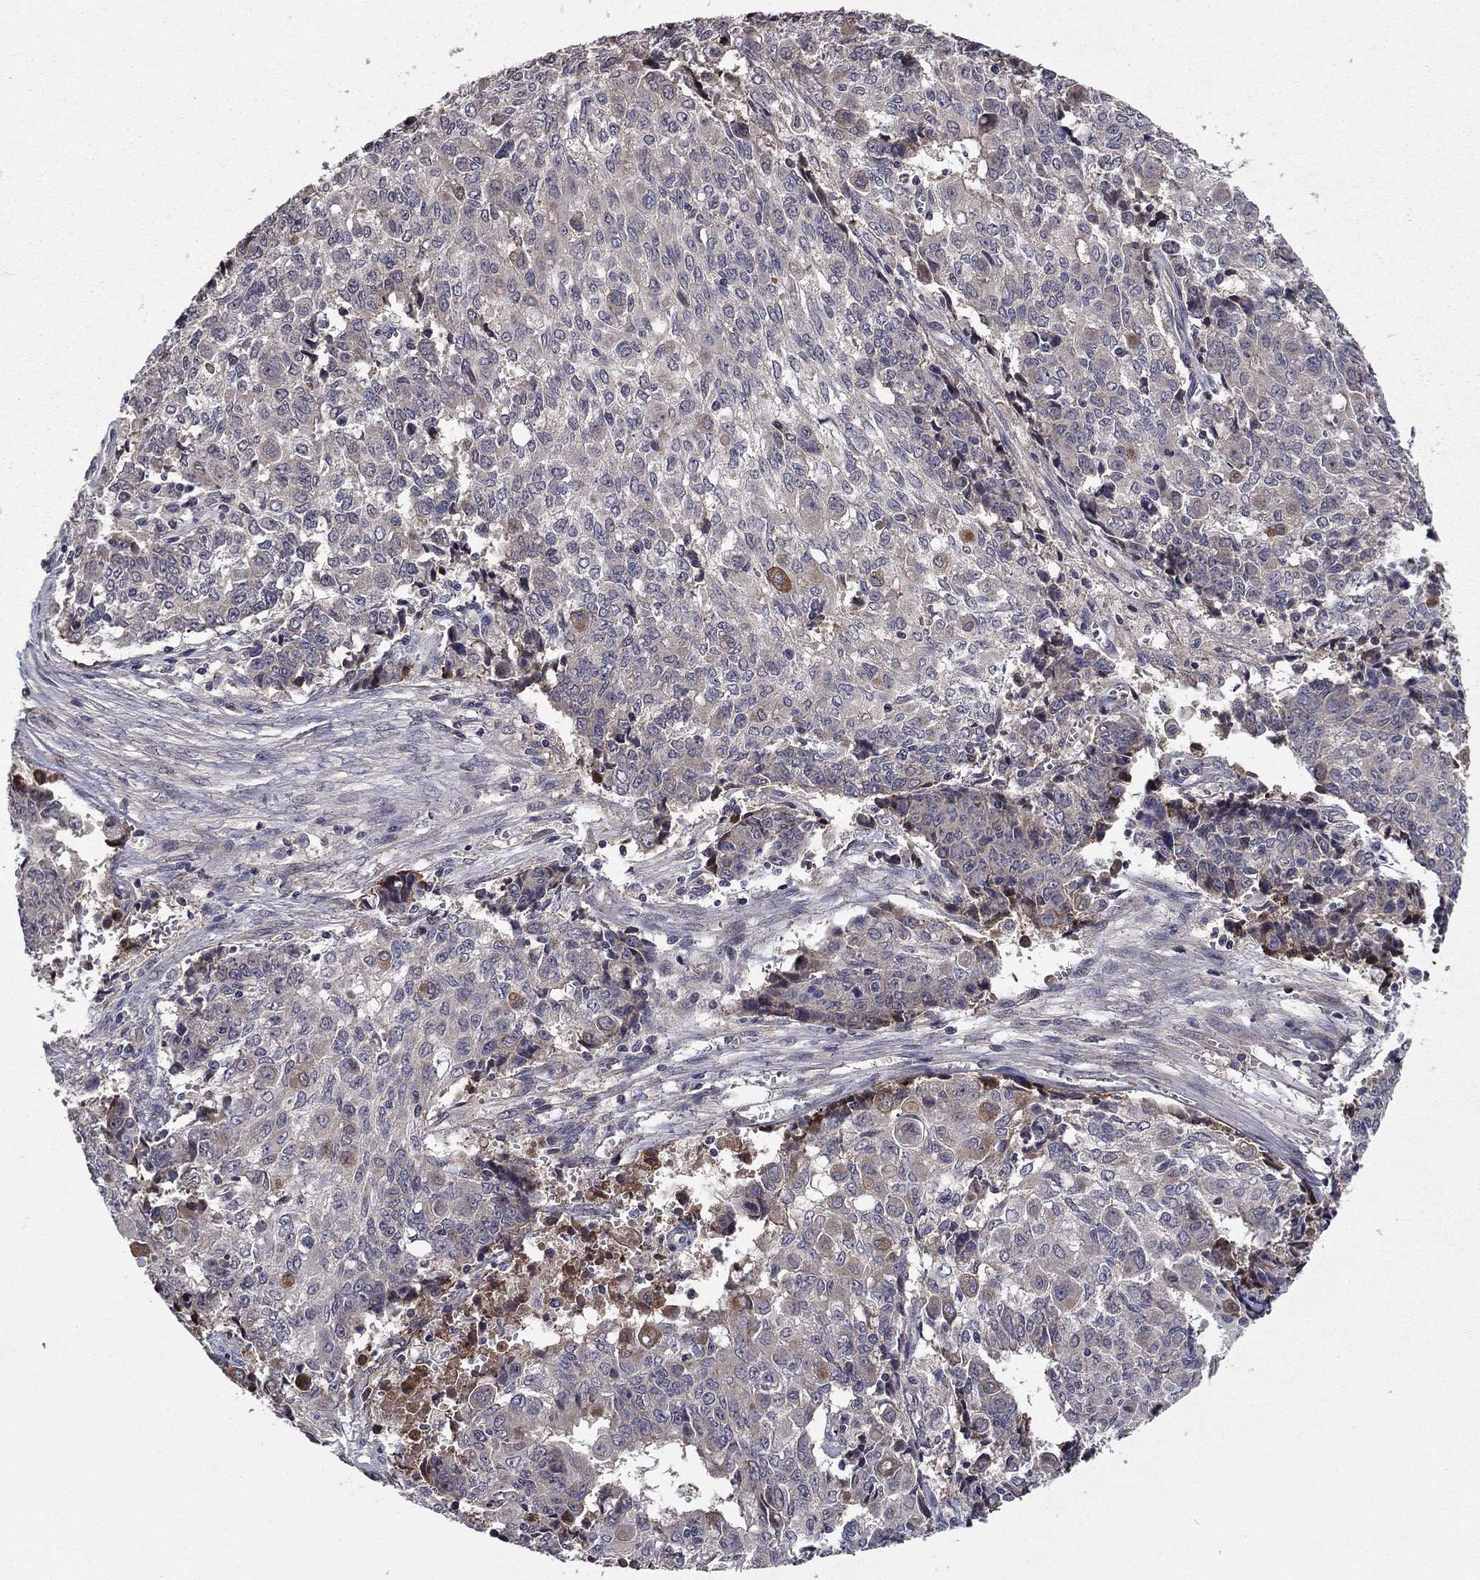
{"staining": {"intensity": "moderate", "quantity": "<25%", "location": "cytoplasmic/membranous"}, "tissue": "ovarian cancer", "cell_type": "Tumor cells", "image_type": "cancer", "snomed": [{"axis": "morphology", "description": "Carcinoma, endometroid"}, {"axis": "topography", "description": "Ovary"}], "caption": "An immunohistochemistry (IHC) photomicrograph of neoplastic tissue is shown. Protein staining in brown labels moderate cytoplasmic/membranous positivity in endometroid carcinoma (ovarian) within tumor cells. (DAB IHC with brightfield microscopy, high magnification).", "gene": "PROS1", "patient": {"sex": "female", "age": 42}}